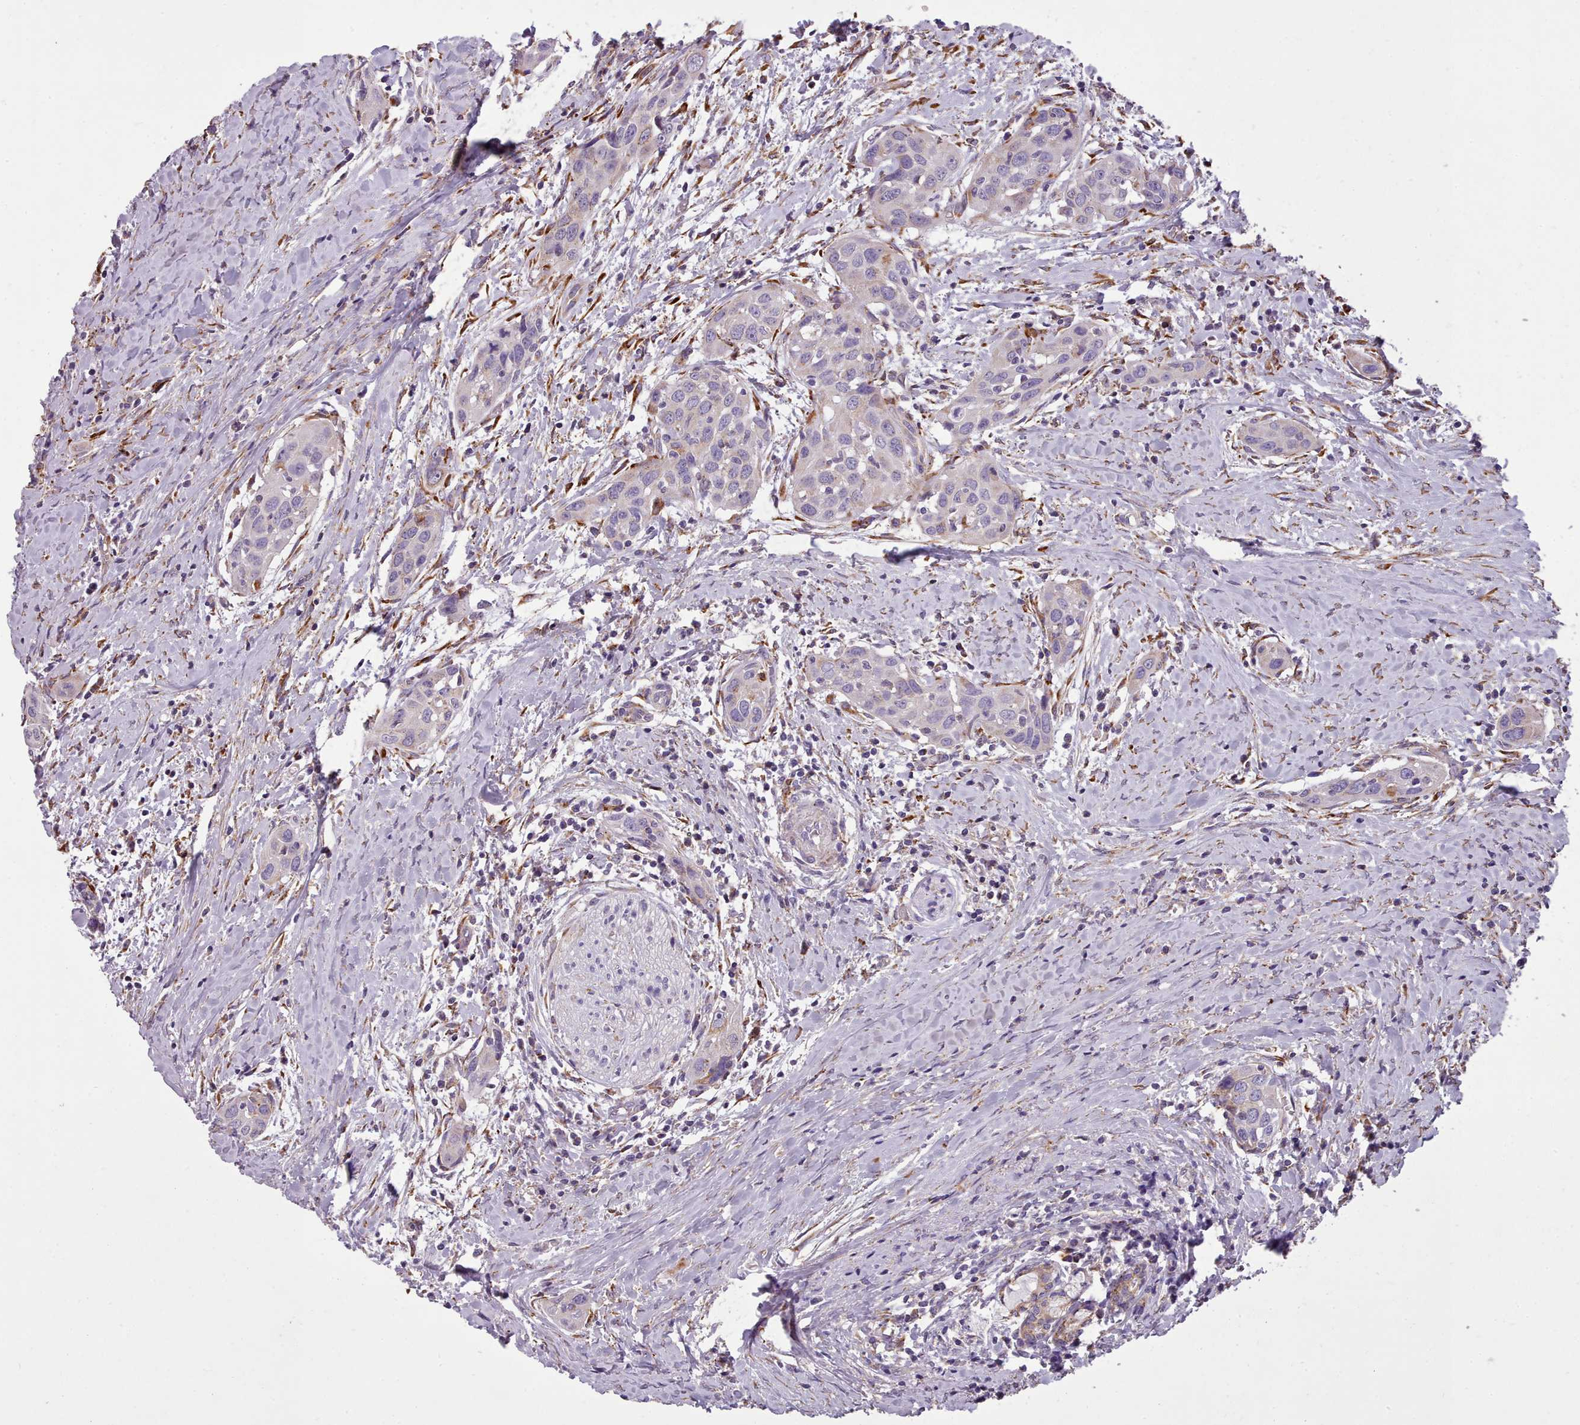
{"staining": {"intensity": "negative", "quantity": "none", "location": "none"}, "tissue": "head and neck cancer", "cell_type": "Tumor cells", "image_type": "cancer", "snomed": [{"axis": "morphology", "description": "Squamous cell carcinoma, NOS"}, {"axis": "topography", "description": "Oral tissue"}, {"axis": "topography", "description": "Head-Neck"}], "caption": "Head and neck squamous cell carcinoma was stained to show a protein in brown. There is no significant staining in tumor cells. The staining is performed using DAB brown chromogen with nuclei counter-stained in using hematoxylin.", "gene": "FKBP10", "patient": {"sex": "female", "age": 50}}